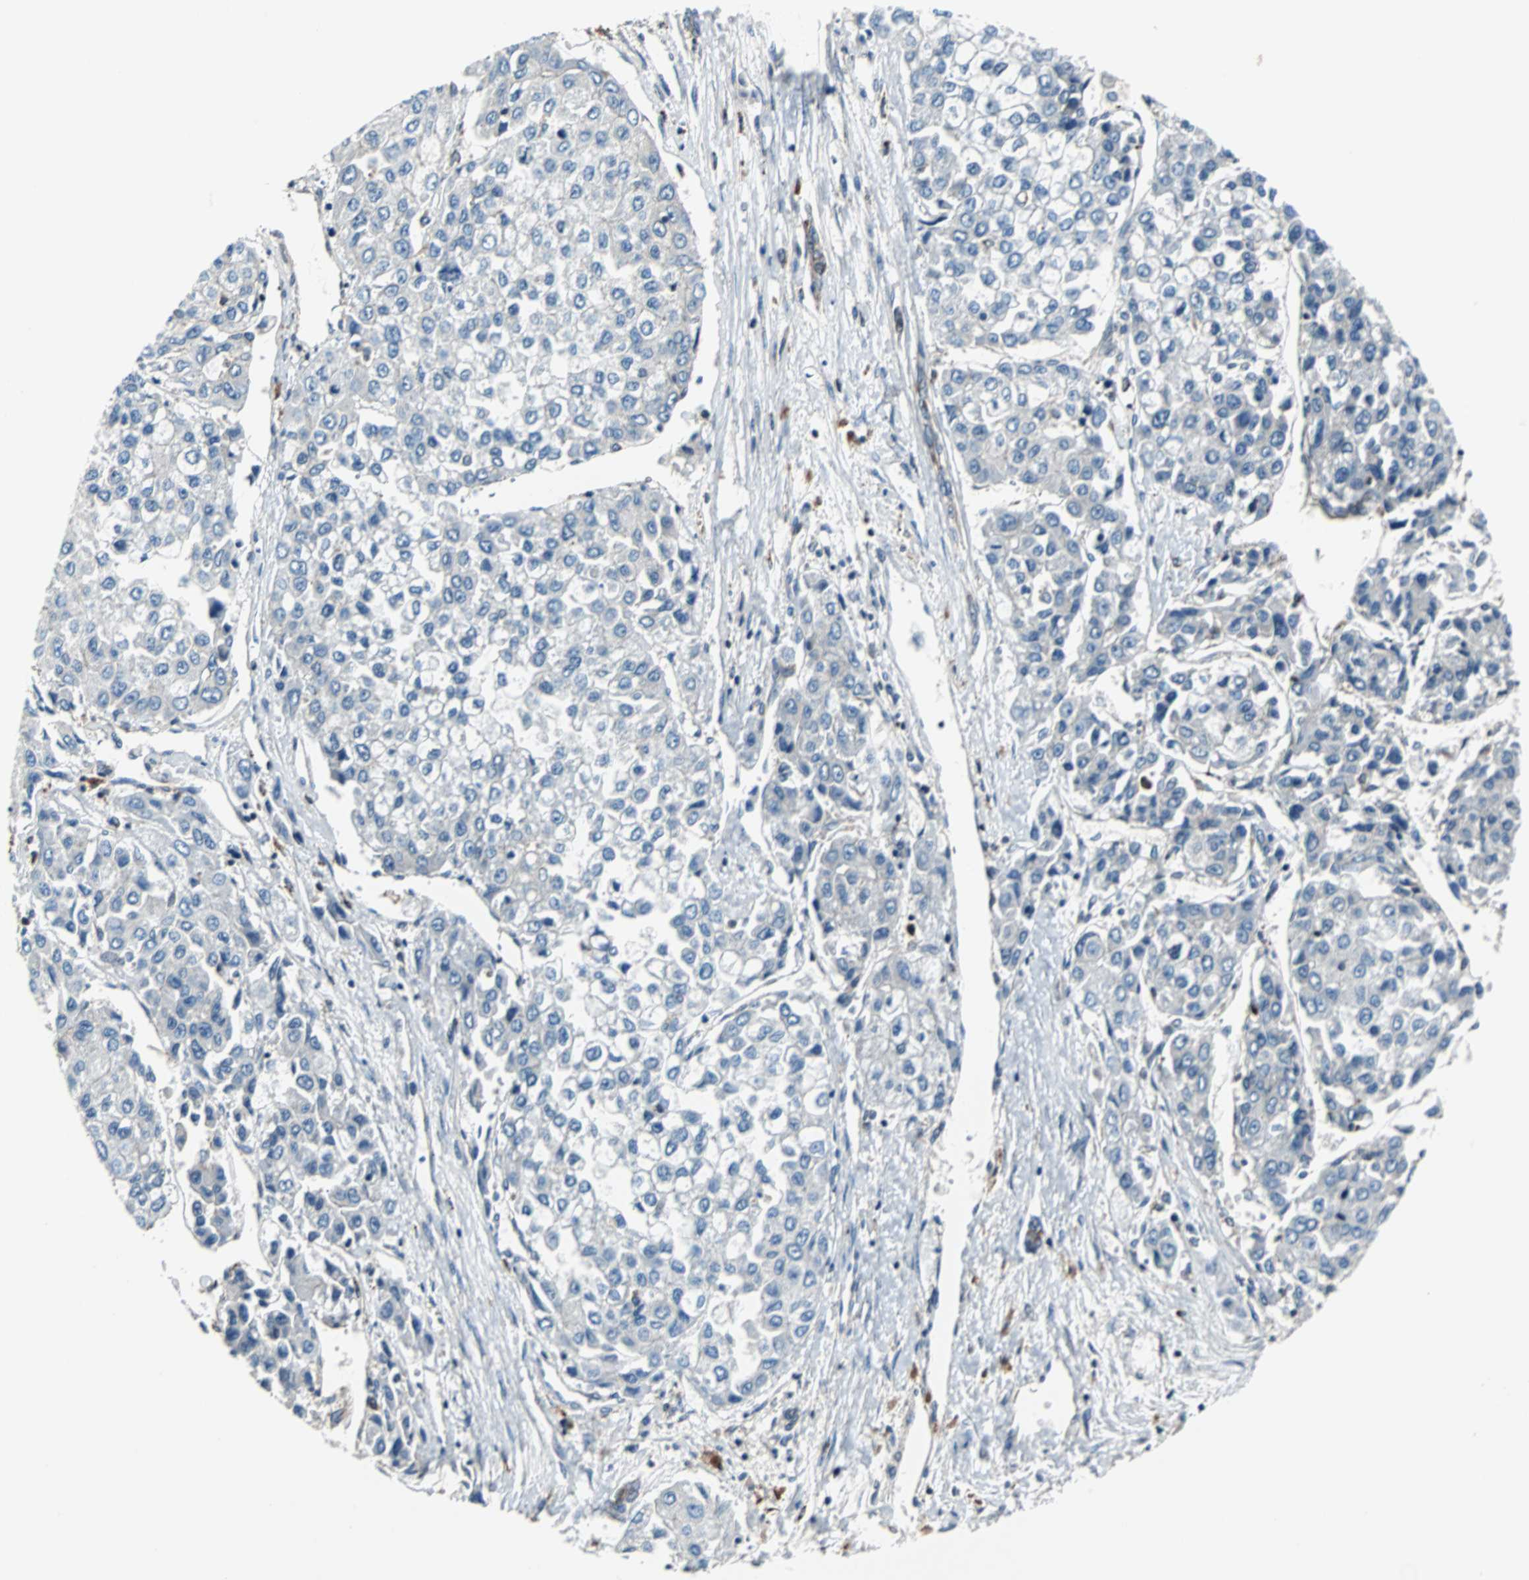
{"staining": {"intensity": "negative", "quantity": "none", "location": "none"}, "tissue": "liver cancer", "cell_type": "Tumor cells", "image_type": "cancer", "snomed": [{"axis": "morphology", "description": "Carcinoma, Hepatocellular, NOS"}, {"axis": "topography", "description": "Liver"}], "caption": "Tumor cells show no significant protein staining in liver hepatocellular carcinoma.", "gene": "RELA", "patient": {"sex": "female", "age": 66}}